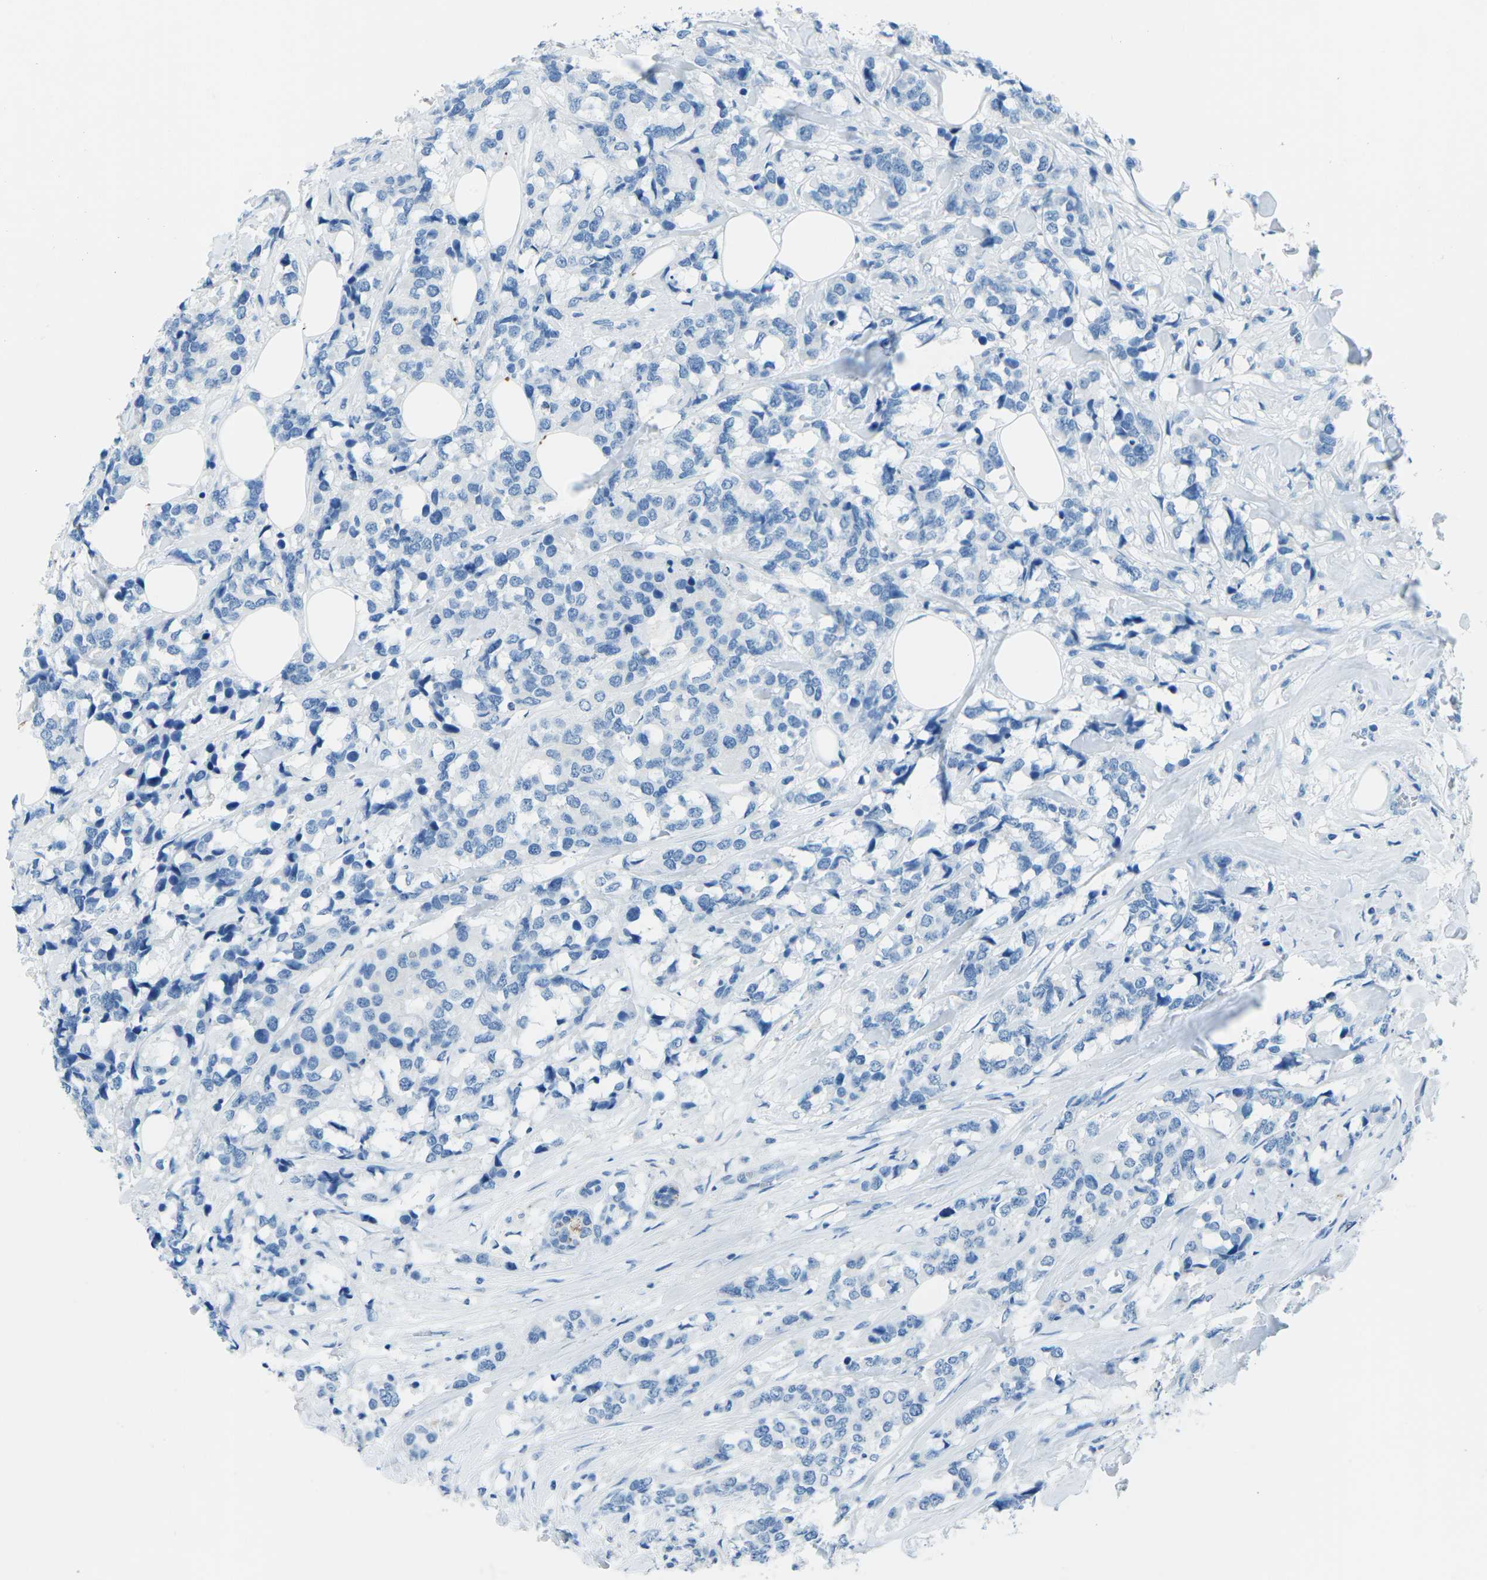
{"staining": {"intensity": "negative", "quantity": "none", "location": "none"}, "tissue": "breast cancer", "cell_type": "Tumor cells", "image_type": "cancer", "snomed": [{"axis": "morphology", "description": "Lobular carcinoma"}, {"axis": "topography", "description": "Breast"}], "caption": "Immunohistochemical staining of human breast cancer reveals no significant staining in tumor cells. The staining was performed using DAB (3,3'-diaminobenzidine) to visualize the protein expression in brown, while the nuclei were stained in blue with hematoxylin (Magnification: 20x).", "gene": "MYH8", "patient": {"sex": "female", "age": 59}}